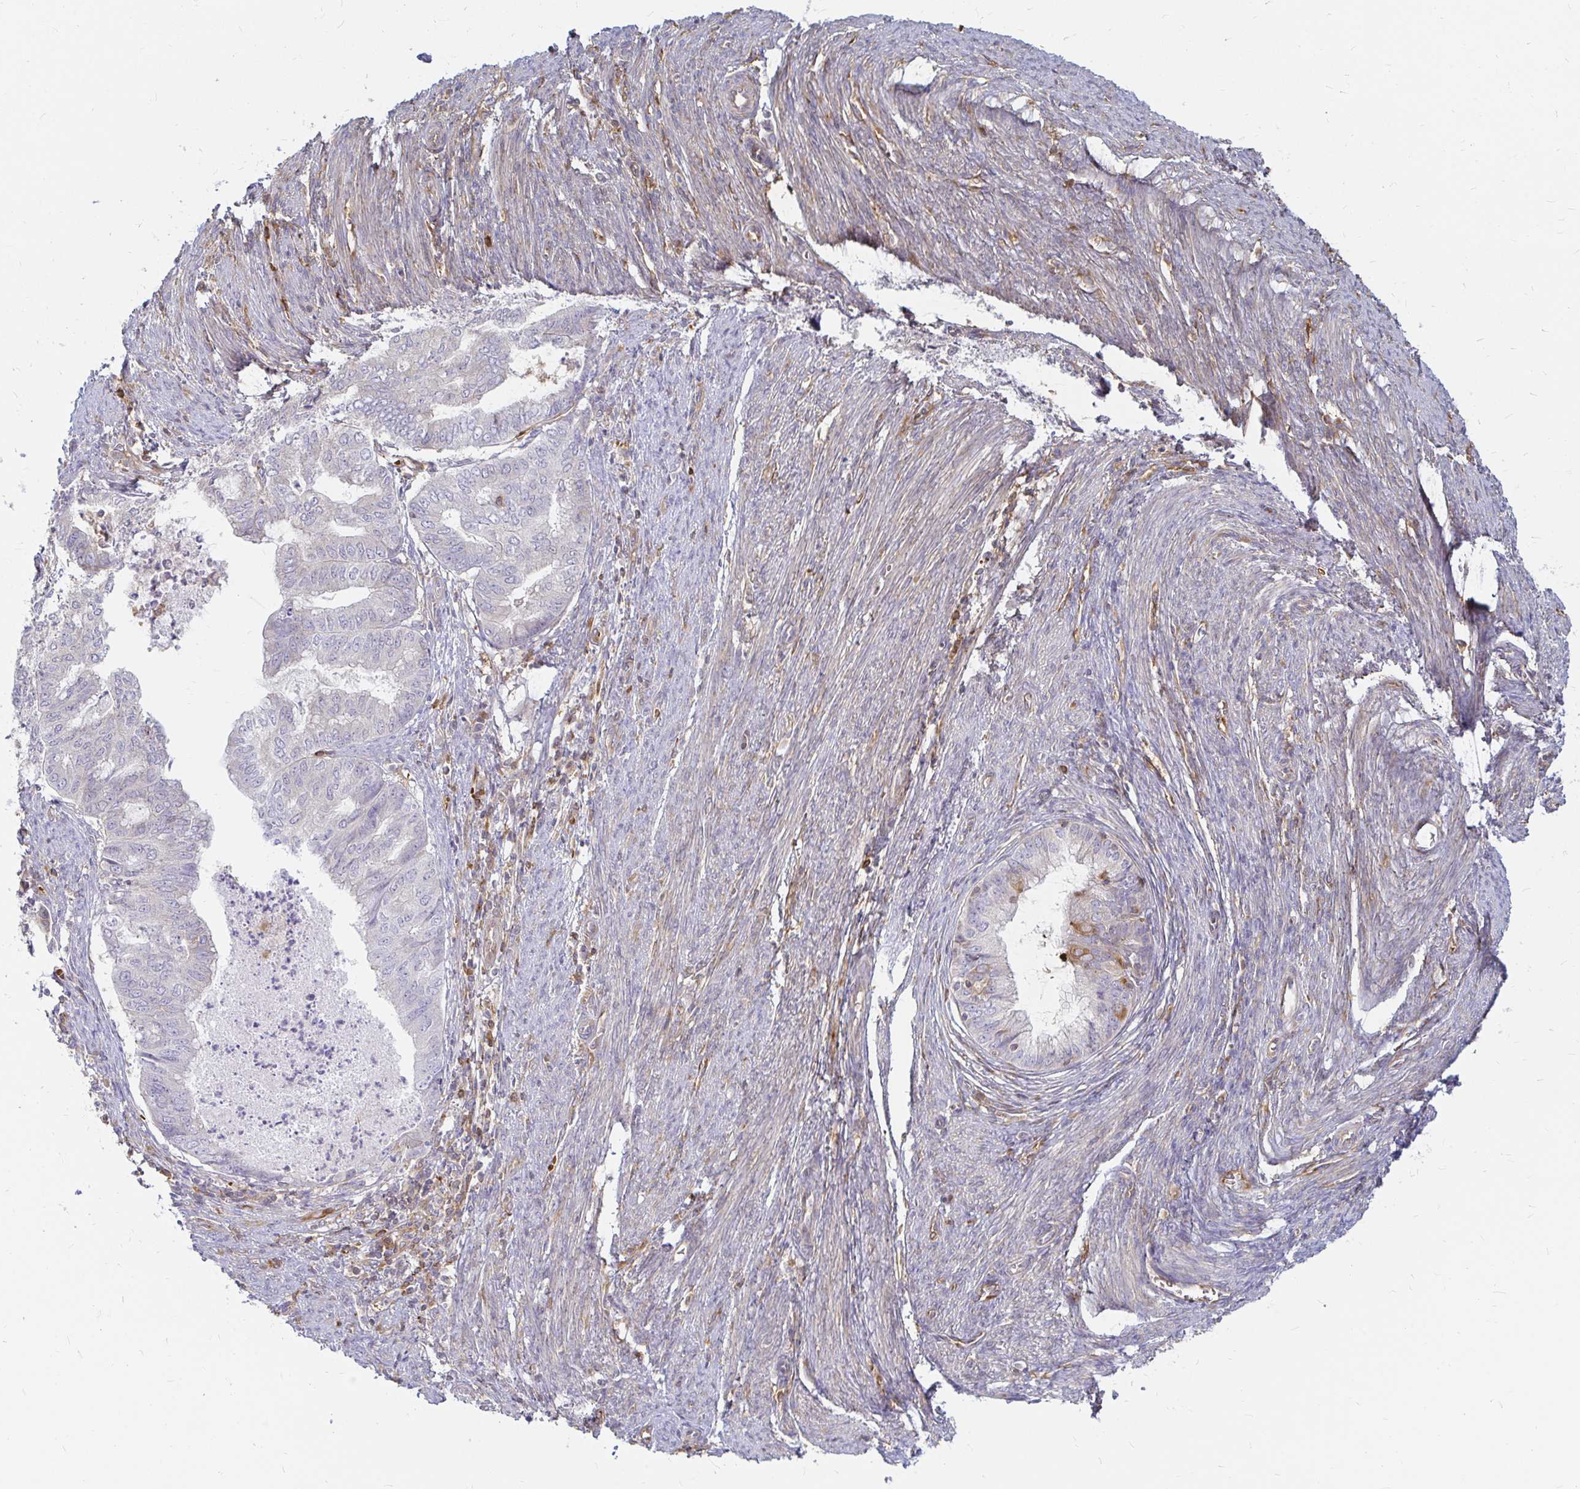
{"staining": {"intensity": "negative", "quantity": "none", "location": "none"}, "tissue": "endometrial cancer", "cell_type": "Tumor cells", "image_type": "cancer", "snomed": [{"axis": "morphology", "description": "Adenocarcinoma, NOS"}, {"axis": "topography", "description": "Endometrium"}], "caption": "Tumor cells show no significant protein expression in endometrial cancer (adenocarcinoma).", "gene": "CAST", "patient": {"sex": "female", "age": 79}}